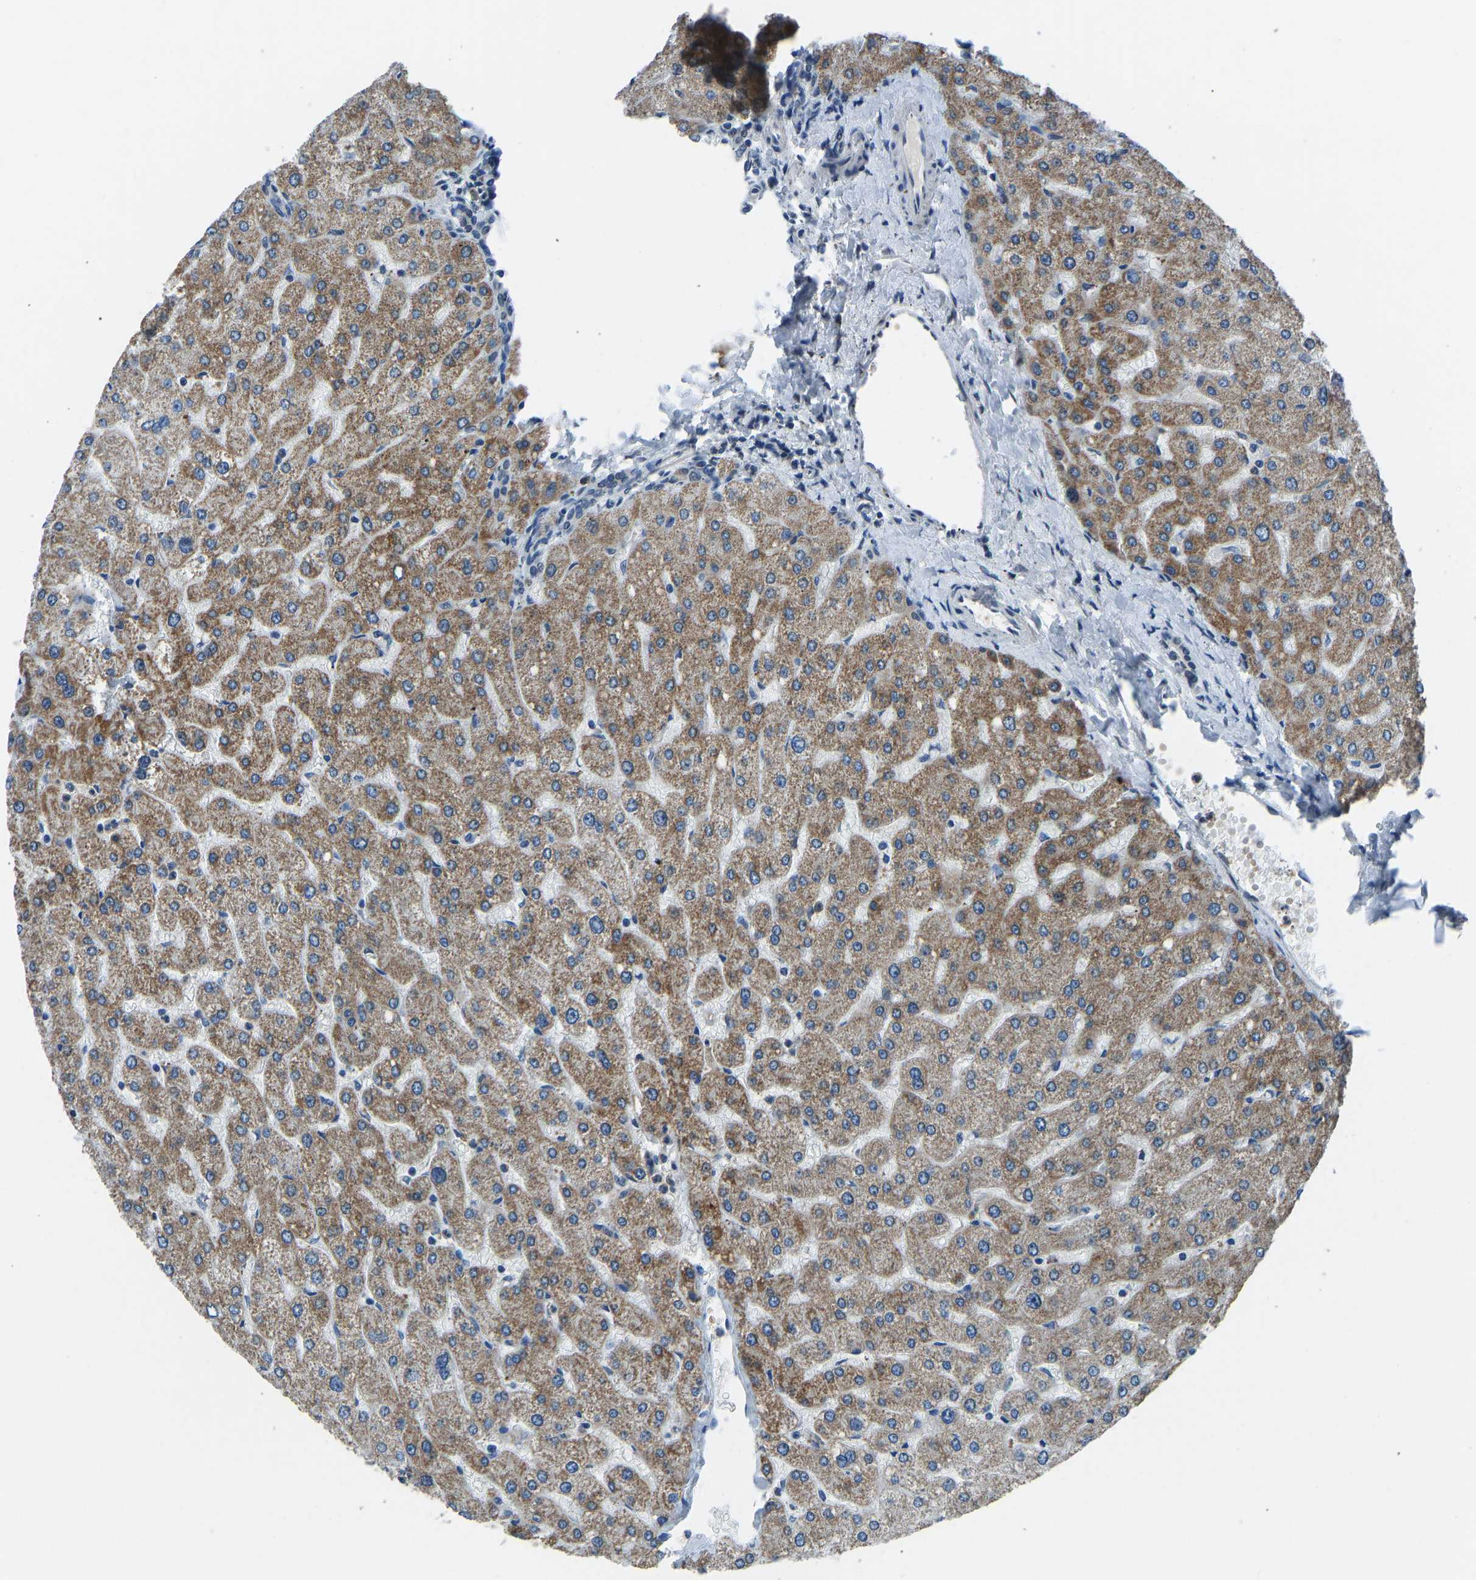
{"staining": {"intensity": "negative", "quantity": "none", "location": "none"}, "tissue": "liver", "cell_type": "Cholangiocytes", "image_type": "normal", "snomed": [{"axis": "morphology", "description": "Normal tissue, NOS"}, {"axis": "topography", "description": "Liver"}], "caption": "Cholangiocytes show no significant protein expression in benign liver.", "gene": "FOS", "patient": {"sex": "male", "age": 55}}